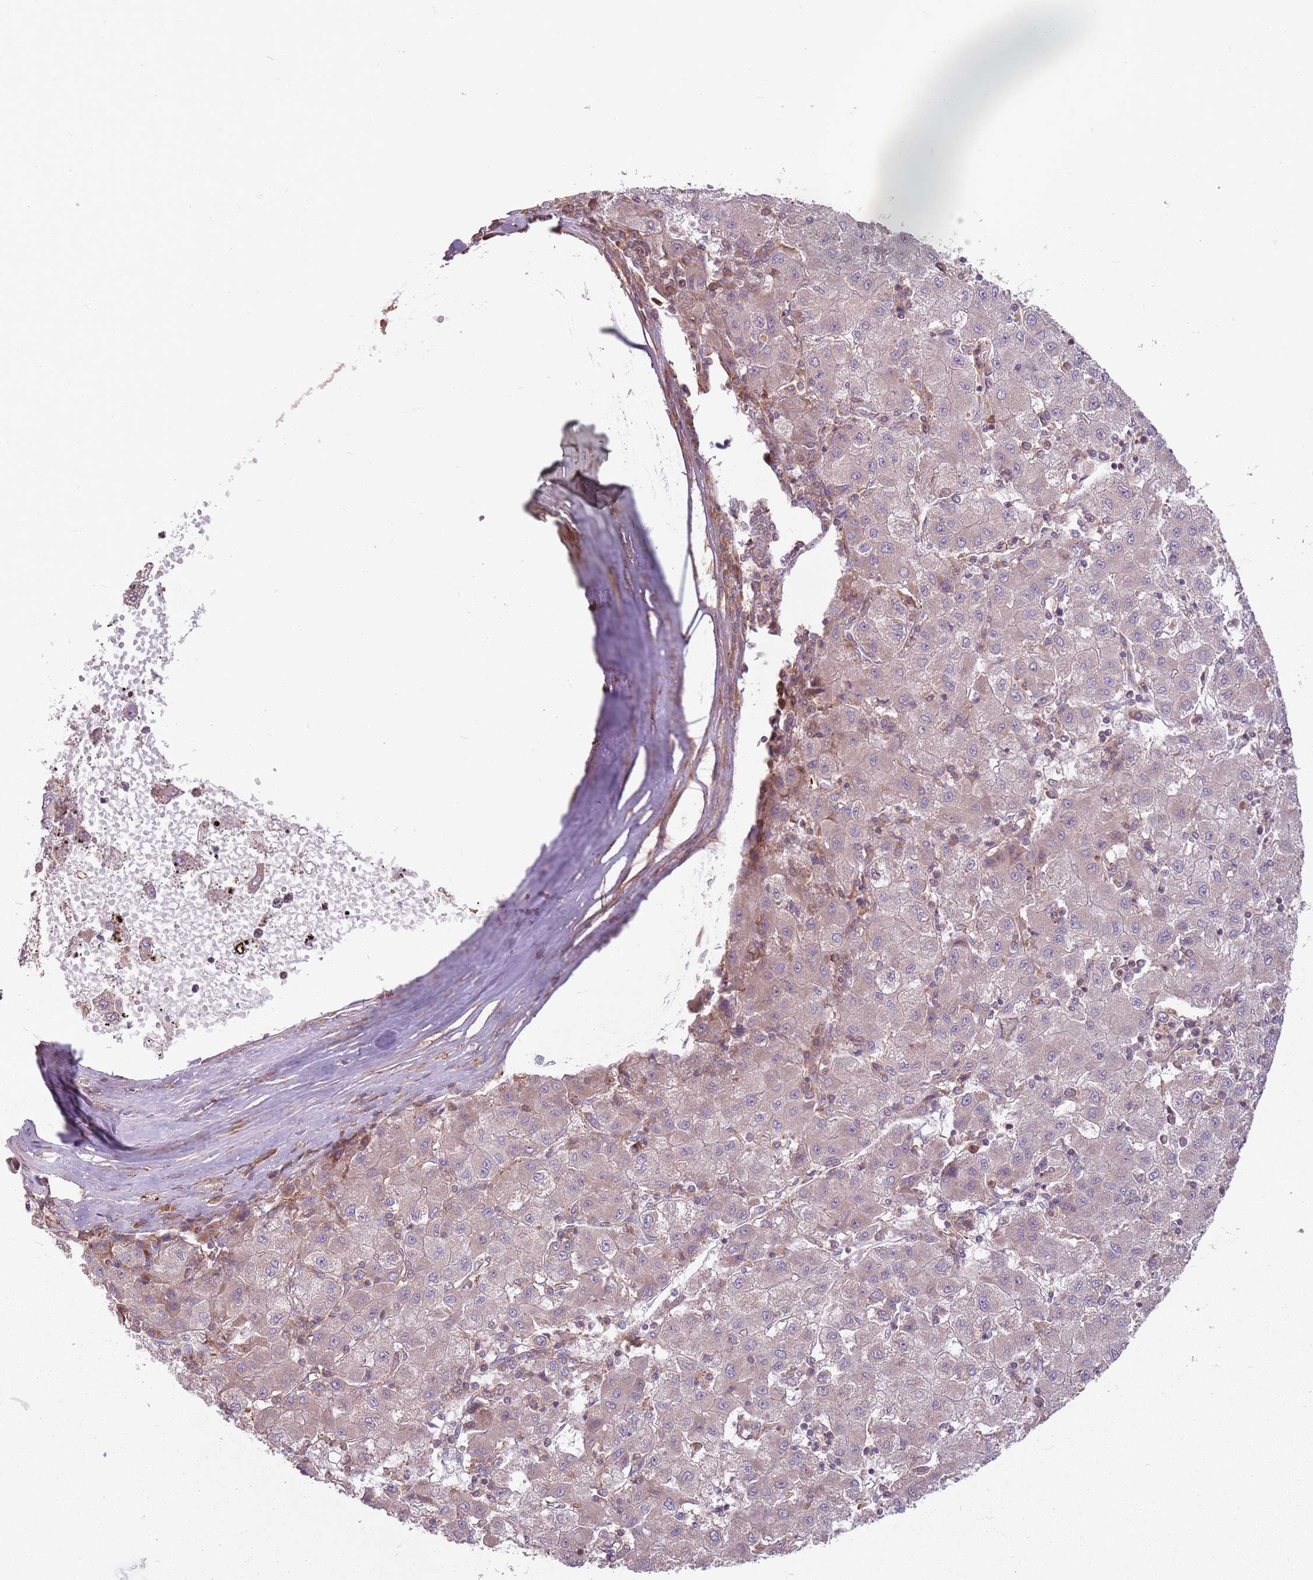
{"staining": {"intensity": "weak", "quantity": "25%-75%", "location": "cytoplasmic/membranous"}, "tissue": "liver cancer", "cell_type": "Tumor cells", "image_type": "cancer", "snomed": [{"axis": "morphology", "description": "Carcinoma, Hepatocellular, NOS"}, {"axis": "topography", "description": "Liver"}], "caption": "Immunohistochemical staining of liver cancer exhibits low levels of weak cytoplasmic/membranous protein expression in about 25%-75% of tumor cells. (brown staining indicates protein expression, while blue staining denotes nuclei).", "gene": "RPL21", "patient": {"sex": "male", "age": 72}}